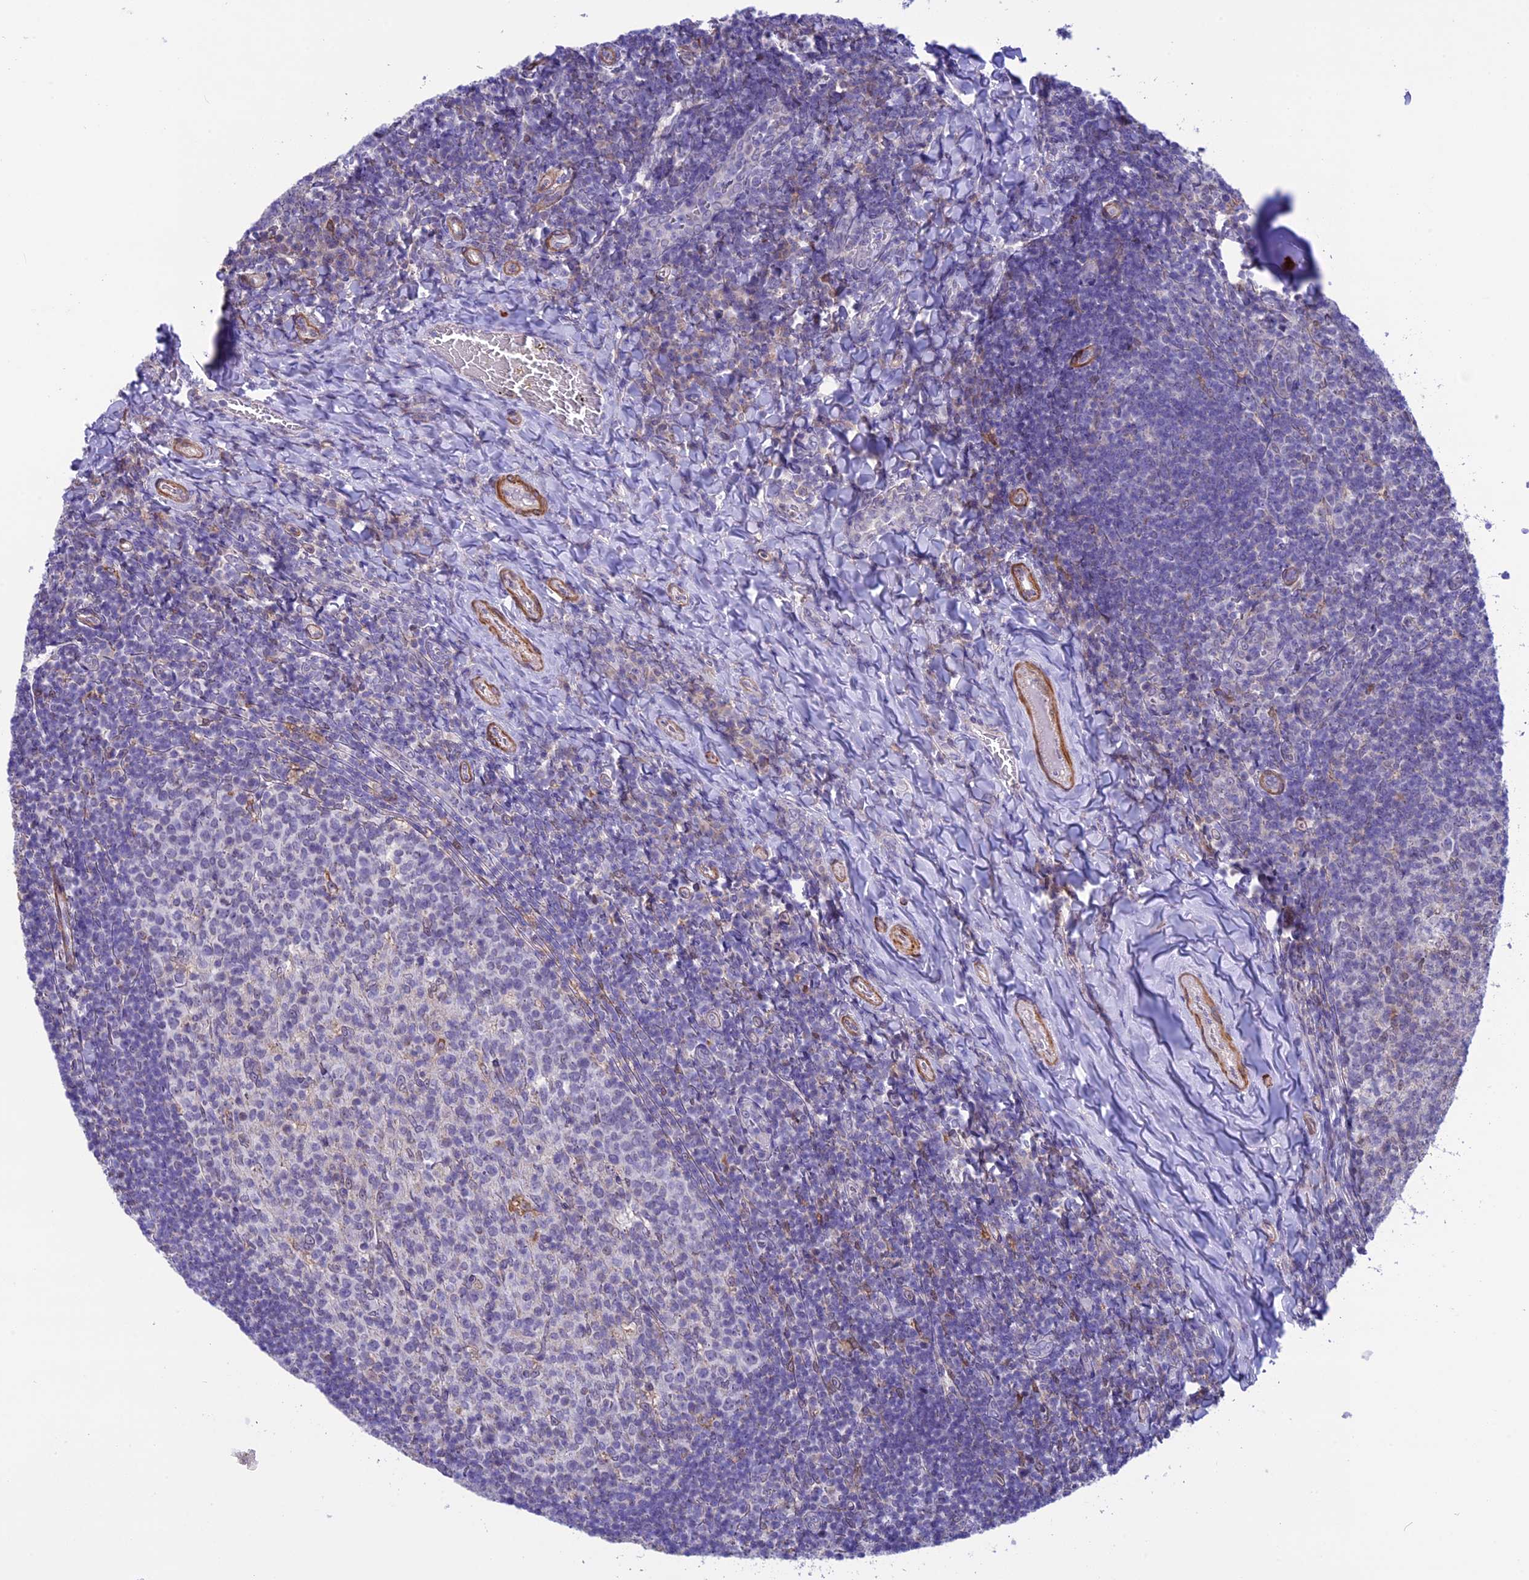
{"staining": {"intensity": "negative", "quantity": "none", "location": "none"}, "tissue": "tonsil", "cell_type": "Germinal center cells", "image_type": "normal", "snomed": [{"axis": "morphology", "description": "Normal tissue, NOS"}, {"axis": "topography", "description": "Tonsil"}], "caption": "An immunohistochemistry histopathology image of normal tonsil is shown. There is no staining in germinal center cells of tonsil.", "gene": "IGSF6", "patient": {"sex": "female", "age": 10}}